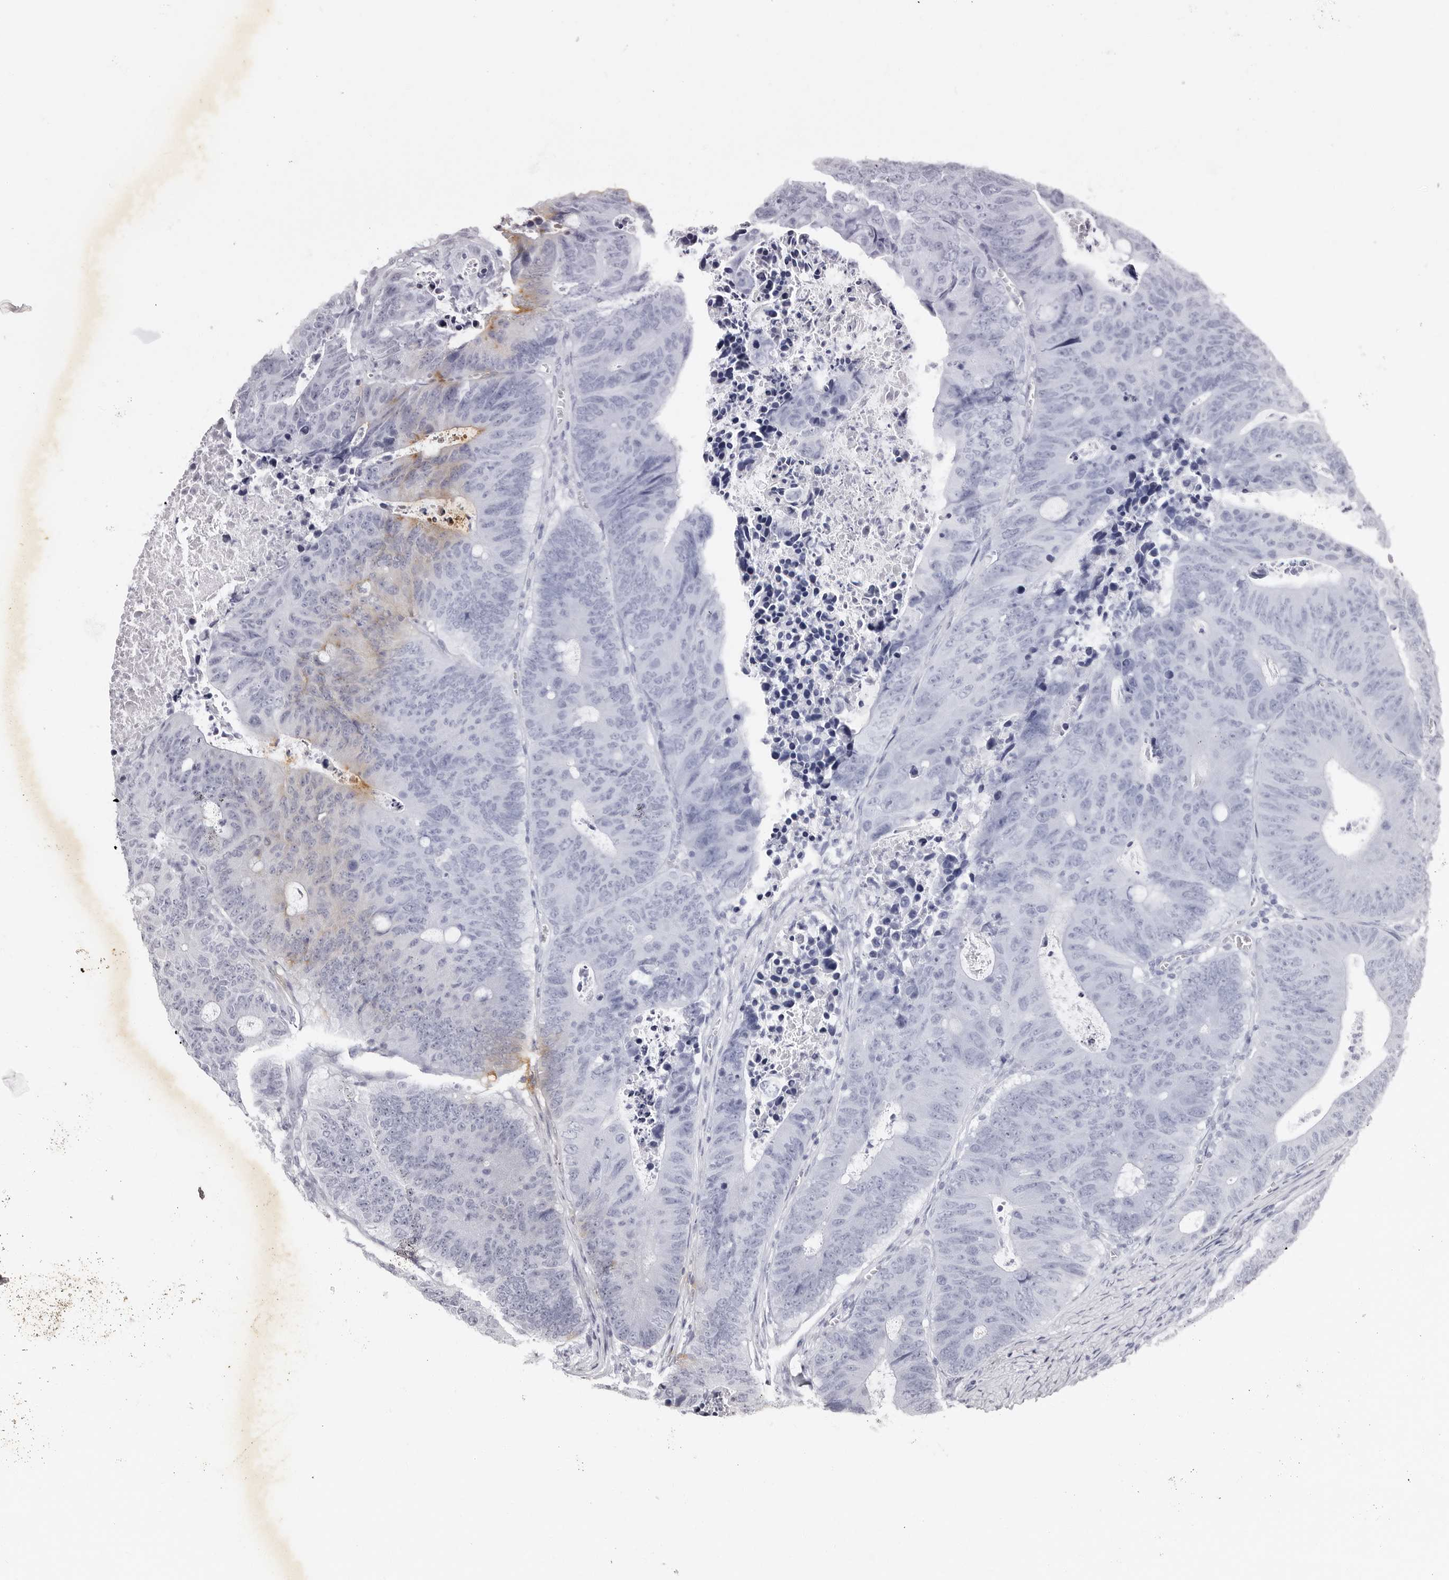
{"staining": {"intensity": "negative", "quantity": "none", "location": "none"}, "tissue": "colorectal cancer", "cell_type": "Tumor cells", "image_type": "cancer", "snomed": [{"axis": "morphology", "description": "Adenocarcinoma, NOS"}, {"axis": "topography", "description": "Colon"}], "caption": "DAB immunohistochemical staining of human colorectal cancer (adenocarcinoma) reveals no significant positivity in tumor cells.", "gene": "PHF20L1", "patient": {"sex": "male", "age": 87}}